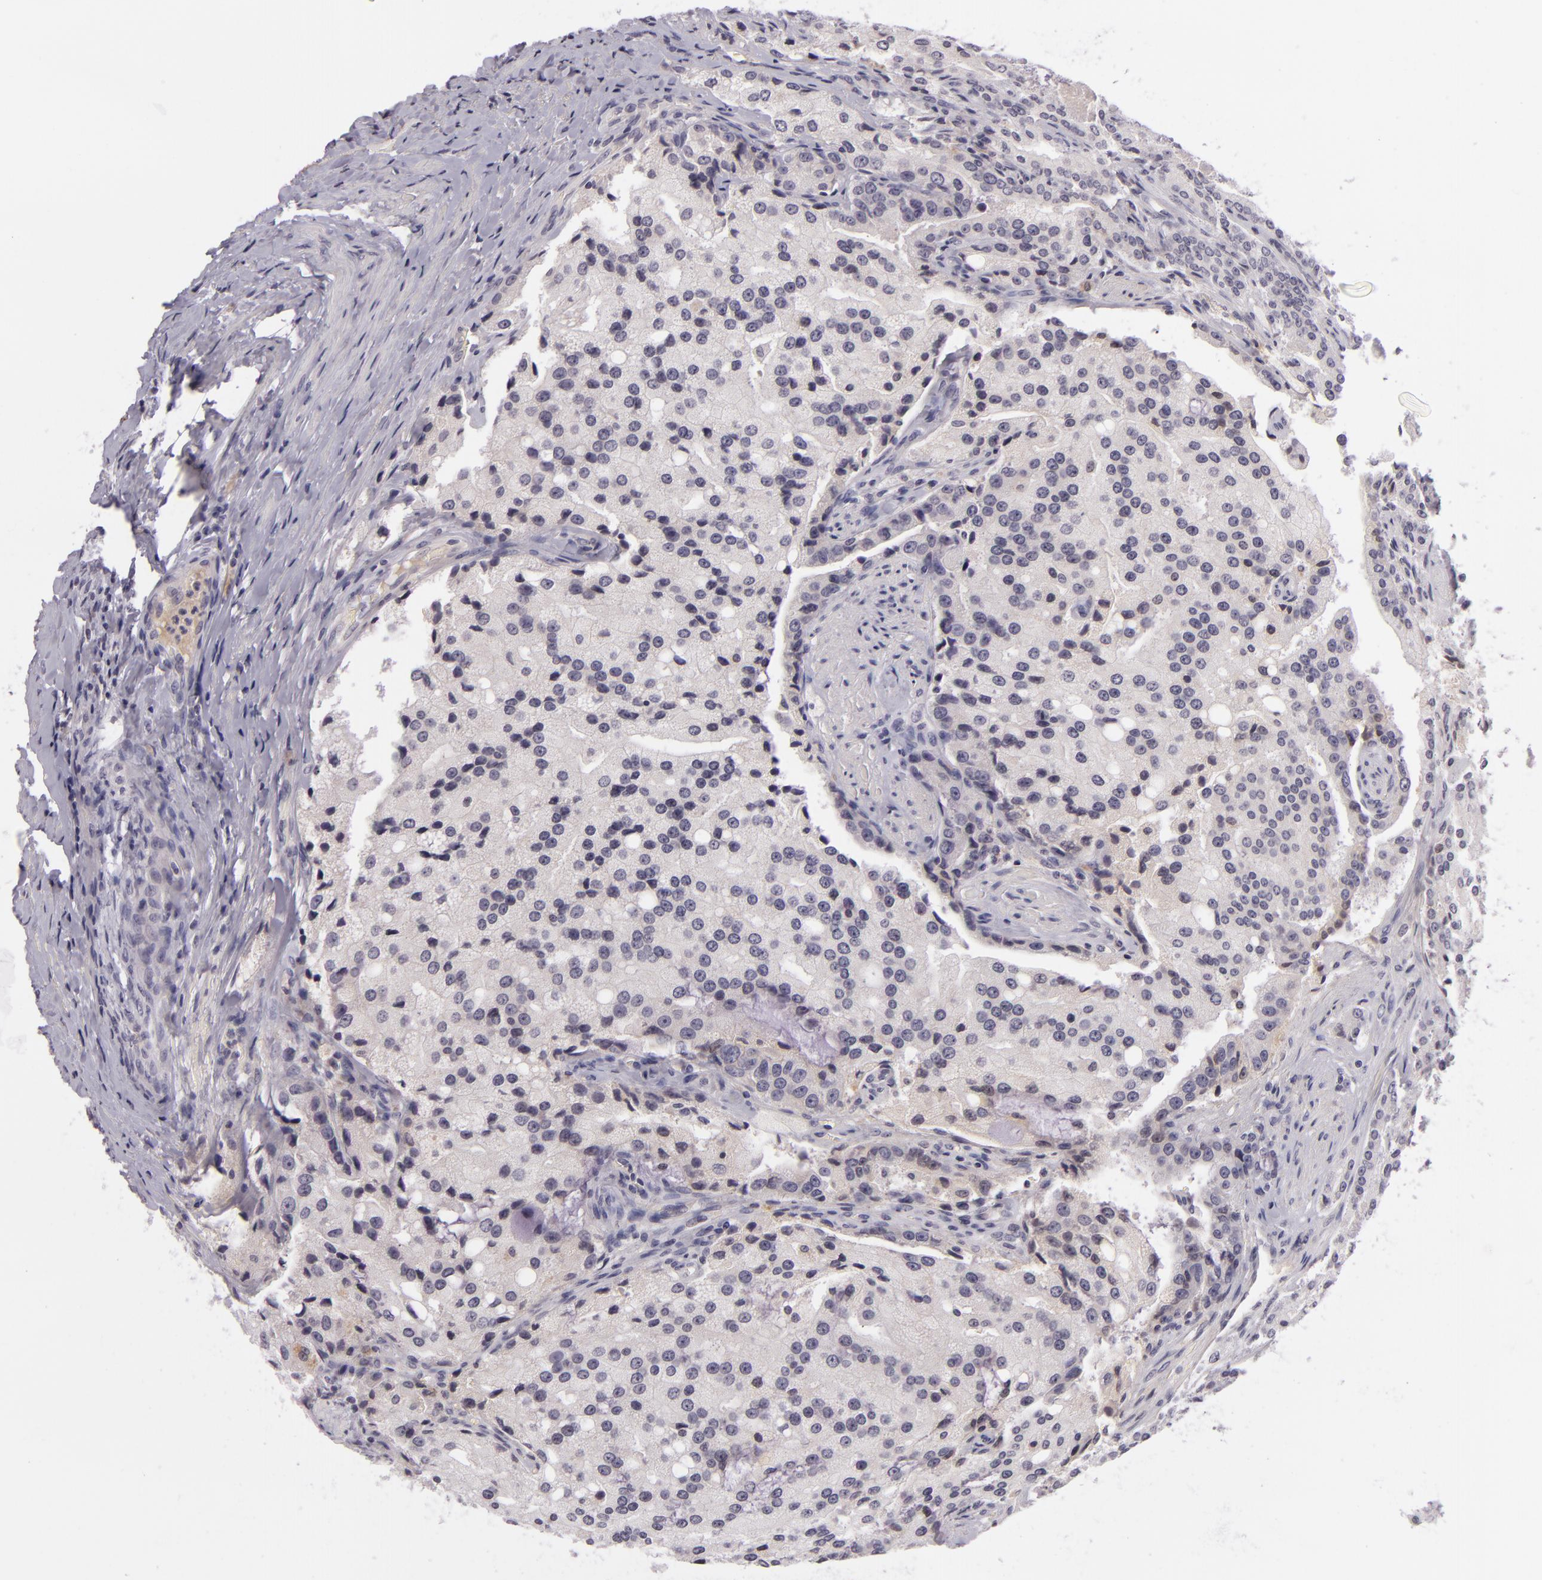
{"staining": {"intensity": "negative", "quantity": "none", "location": "none"}, "tissue": "prostate cancer", "cell_type": "Tumor cells", "image_type": "cancer", "snomed": [{"axis": "morphology", "description": "Adenocarcinoma, Medium grade"}, {"axis": "topography", "description": "Prostate"}], "caption": "DAB (3,3'-diaminobenzidine) immunohistochemical staining of prostate cancer demonstrates no significant positivity in tumor cells.", "gene": "DAG1", "patient": {"sex": "male", "age": 72}}